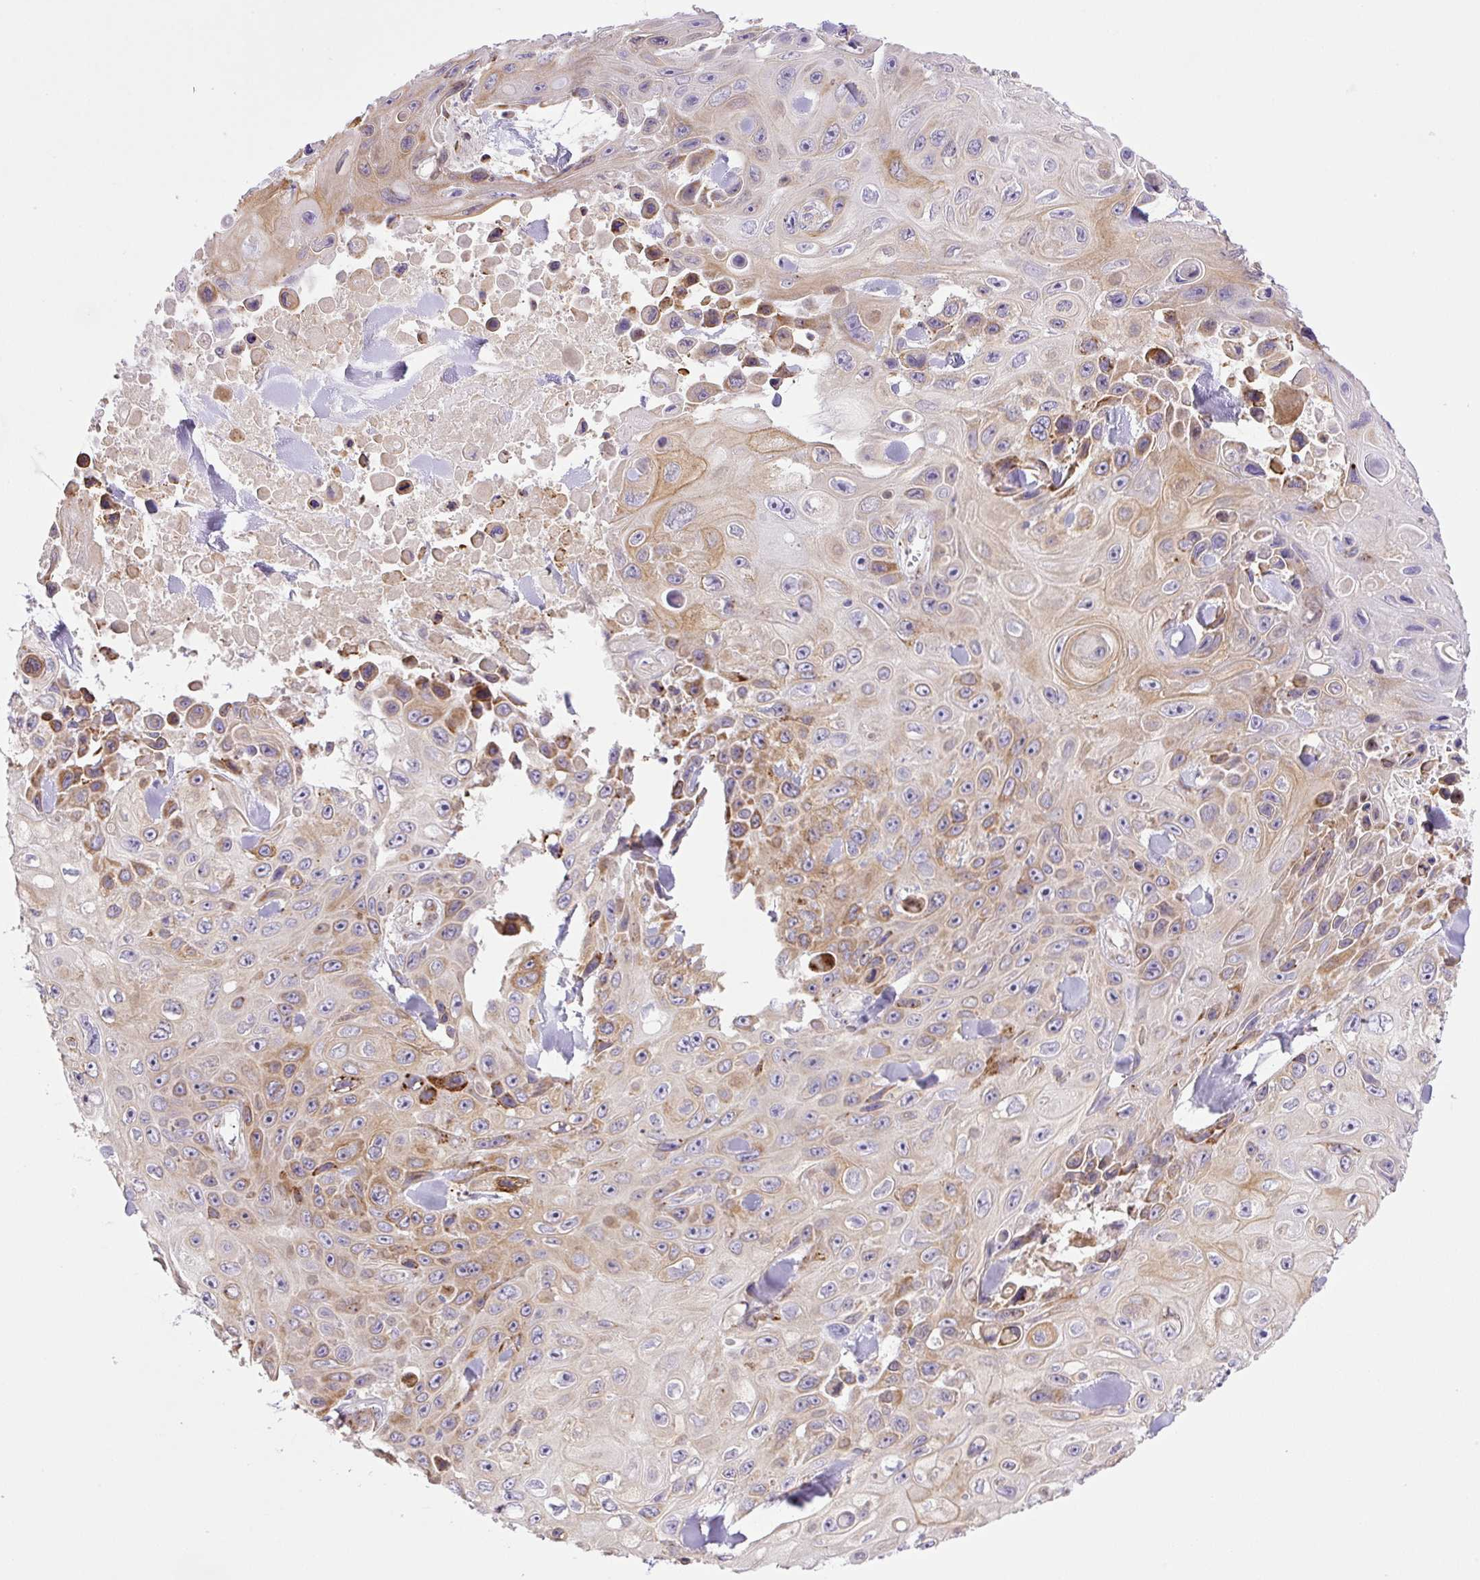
{"staining": {"intensity": "moderate", "quantity": "25%-75%", "location": "cytoplasmic/membranous"}, "tissue": "skin cancer", "cell_type": "Tumor cells", "image_type": "cancer", "snomed": [{"axis": "morphology", "description": "Squamous cell carcinoma, NOS"}, {"axis": "topography", "description": "Skin"}], "caption": "High-magnification brightfield microscopy of squamous cell carcinoma (skin) stained with DAB (brown) and counterstained with hematoxylin (blue). tumor cells exhibit moderate cytoplasmic/membranous expression is identified in approximately25%-75% of cells. Using DAB (brown) and hematoxylin (blue) stains, captured at high magnification using brightfield microscopy.", "gene": "POFUT1", "patient": {"sex": "male", "age": 82}}